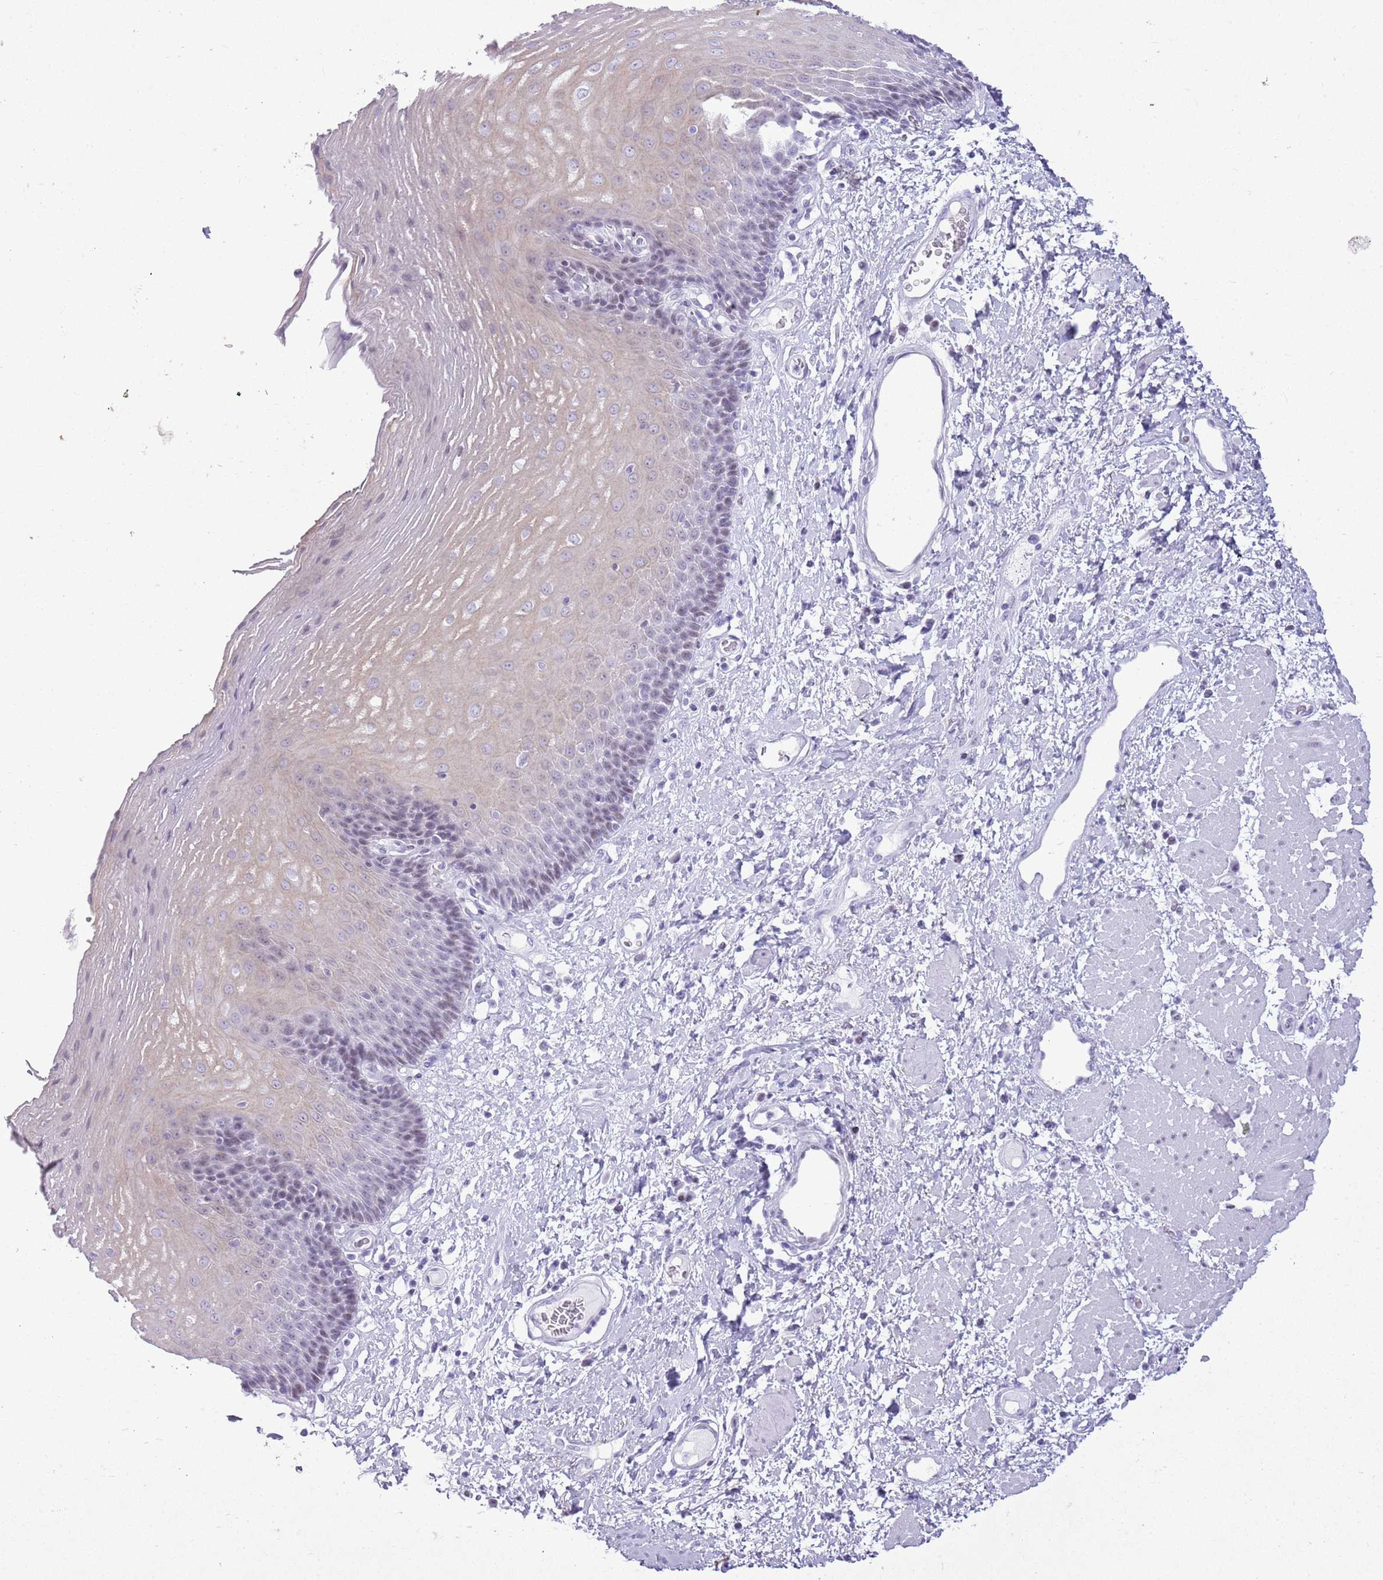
{"staining": {"intensity": "weak", "quantity": "<25%", "location": "cytoplasmic/membranous"}, "tissue": "esophagus", "cell_type": "Squamous epithelial cells", "image_type": "normal", "snomed": [{"axis": "morphology", "description": "Normal tissue, NOS"}, {"axis": "morphology", "description": "Adenocarcinoma, NOS"}, {"axis": "topography", "description": "Esophagus"}], "caption": "DAB (3,3'-diaminobenzidine) immunohistochemical staining of unremarkable esophagus demonstrates no significant expression in squamous epithelial cells. (Immunohistochemistry (ihc), brightfield microscopy, high magnification).", "gene": "ASIP", "patient": {"sex": "male", "age": 62}}